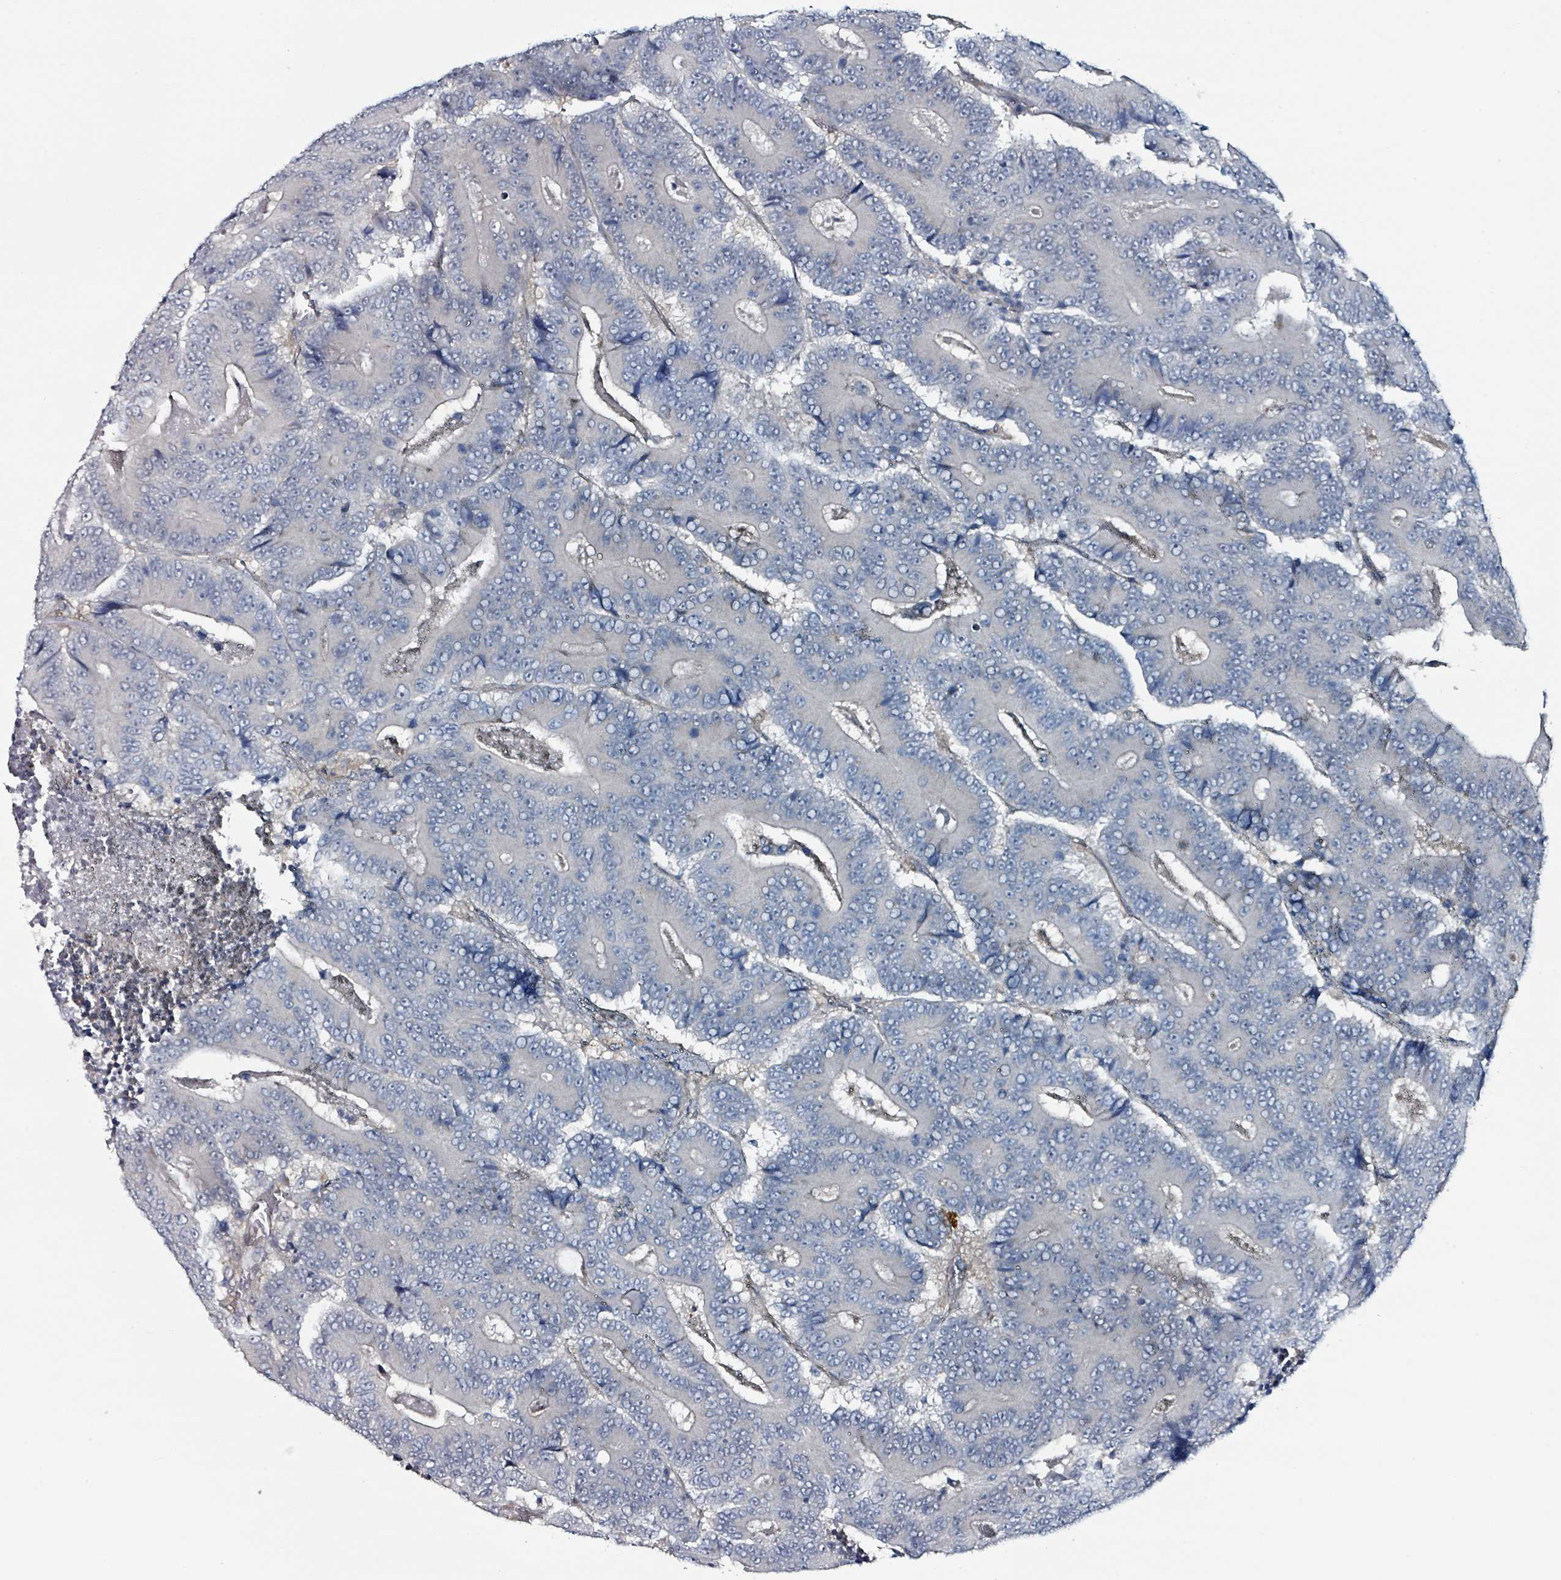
{"staining": {"intensity": "negative", "quantity": "none", "location": "none"}, "tissue": "colorectal cancer", "cell_type": "Tumor cells", "image_type": "cancer", "snomed": [{"axis": "morphology", "description": "Adenocarcinoma, NOS"}, {"axis": "topography", "description": "Colon"}], "caption": "Tumor cells are negative for protein expression in human colorectal adenocarcinoma.", "gene": "B3GAT3", "patient": {"sex": "male", "age": 83}}